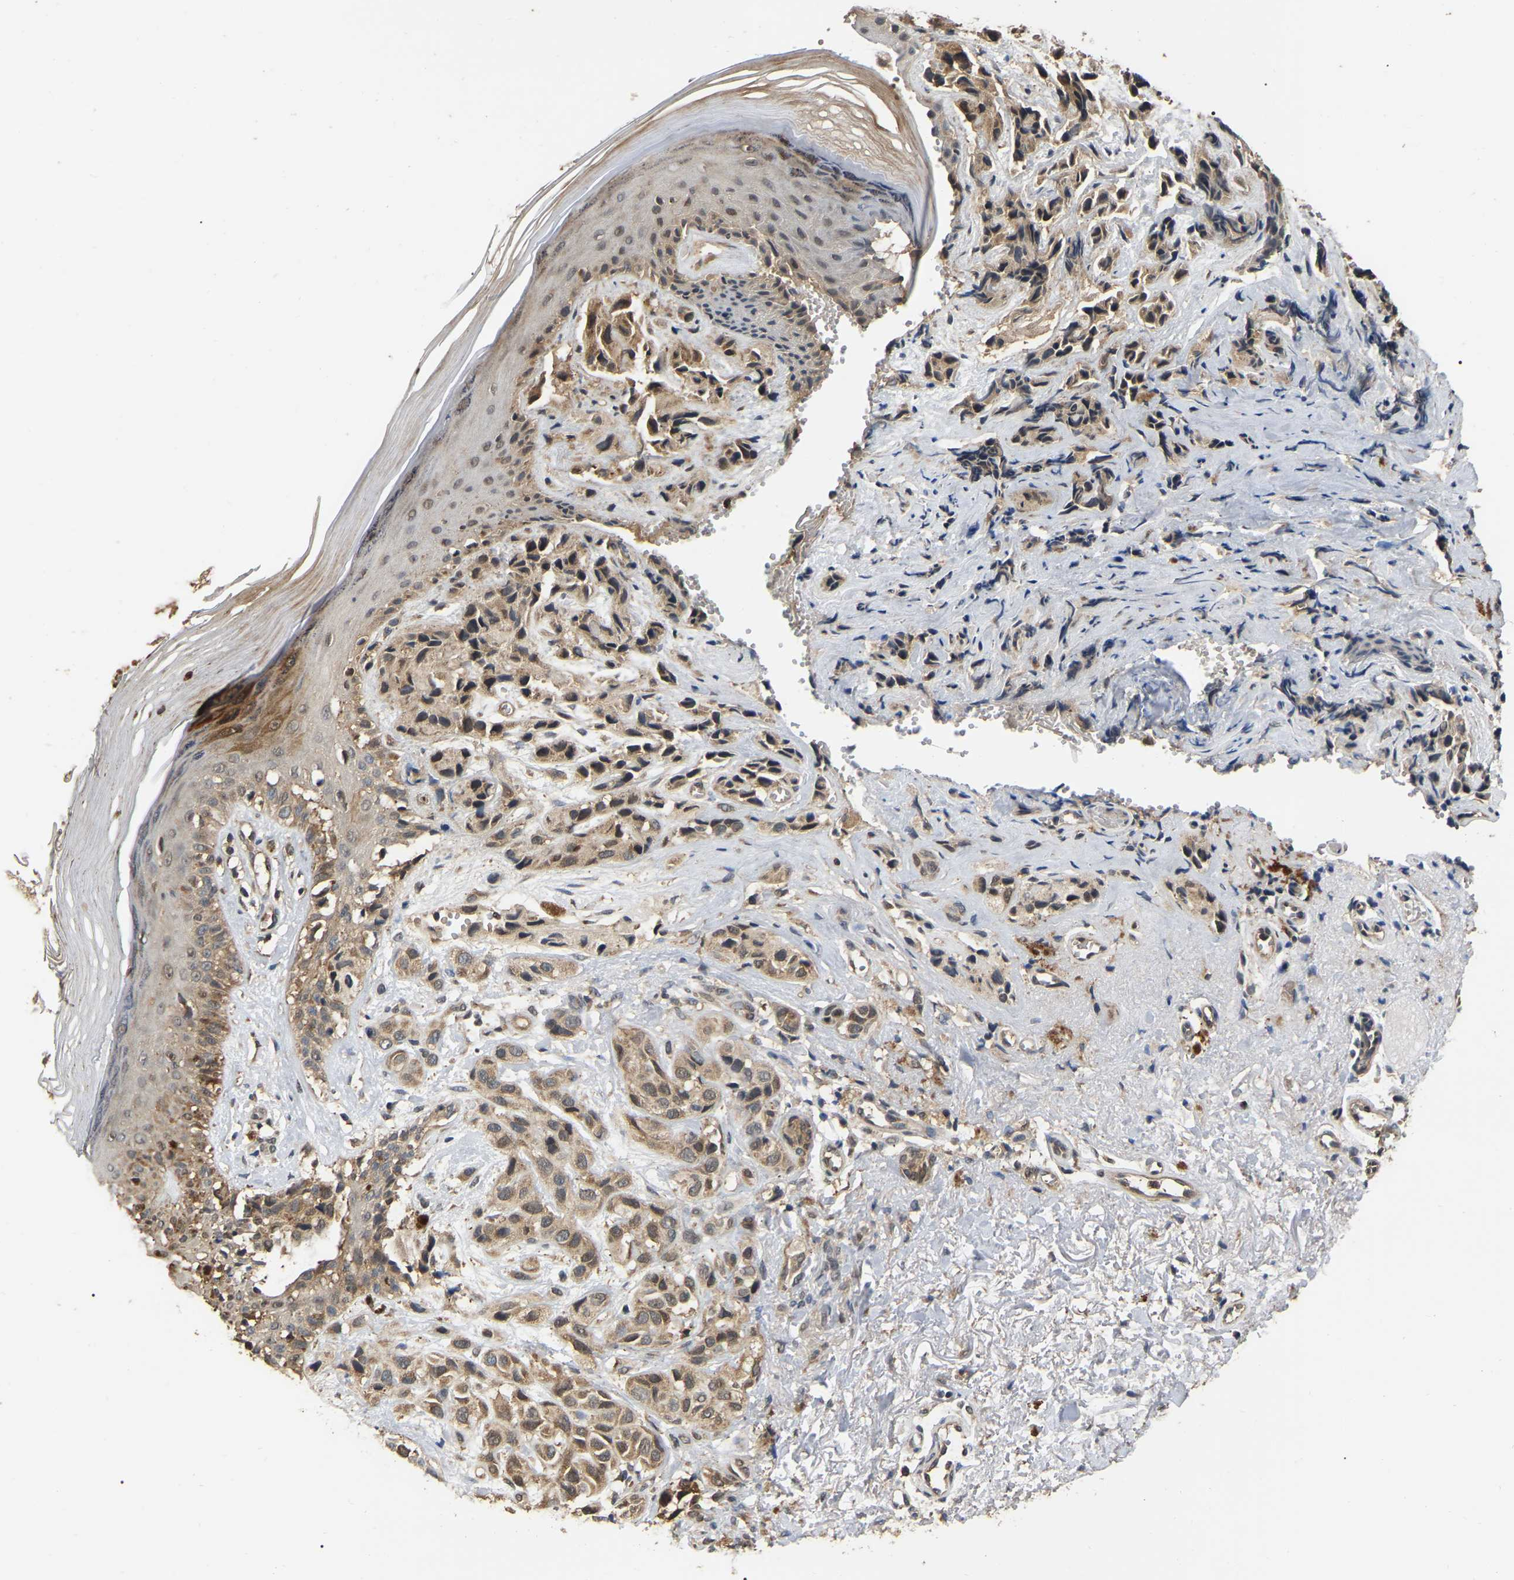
{"staining": {"intensity": "weak", "quantity": ">75%", "location": "cytoplasmic/membranous"}, "tissue": "melanoma", "cell_type": "Tumor cells", "image_type": "cancer", "snomed": [{"axis": "morphology", "description": "Malignant melanoma, NOS"}, {"axis": "topography", "description": "Skin"}], "caption": "Tumor cells exhibit weak cytoplasmic/membranous positivity in about >75% of cells in melanoma.", "gene": "FAM219A", "patient": {"sex": "female", "age": 58}}